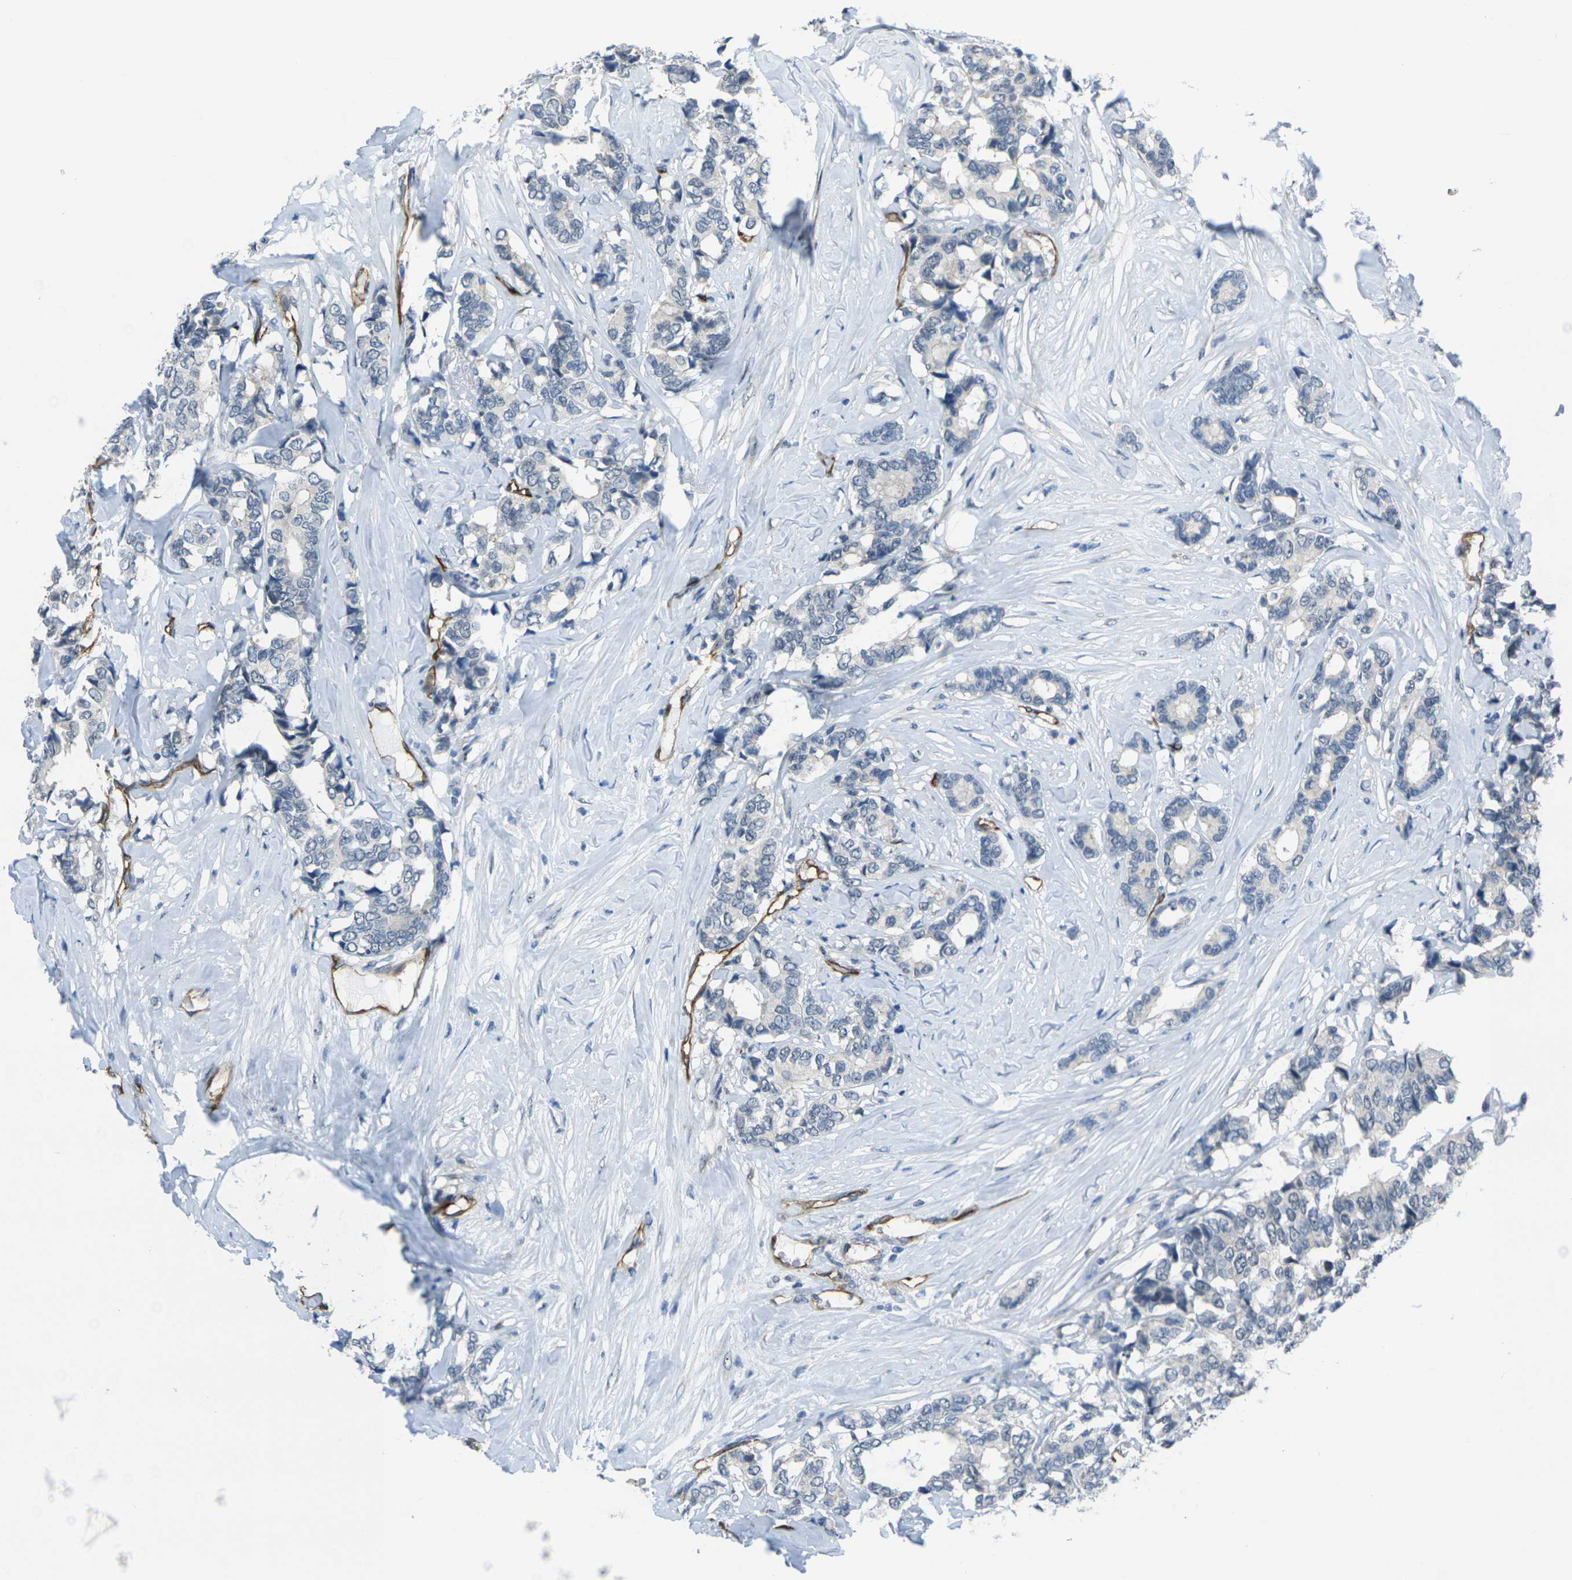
{"staining": {"intensity": "negative", "quantity": "none", "location": "none"}, "tissue": "breast cancer", "cell_type": "Tumor cells", "image_type": "cancer", "snomed": [{"axis": "morphology", "description": "Duct carcinoma"}, {"axis": "topography", "description": "Breast"}], "caption": "The image shows no staining of tumor cells in breast cancer.", "gene": "HSPA12B", "patient": {"sex": "female", "age": 87}}